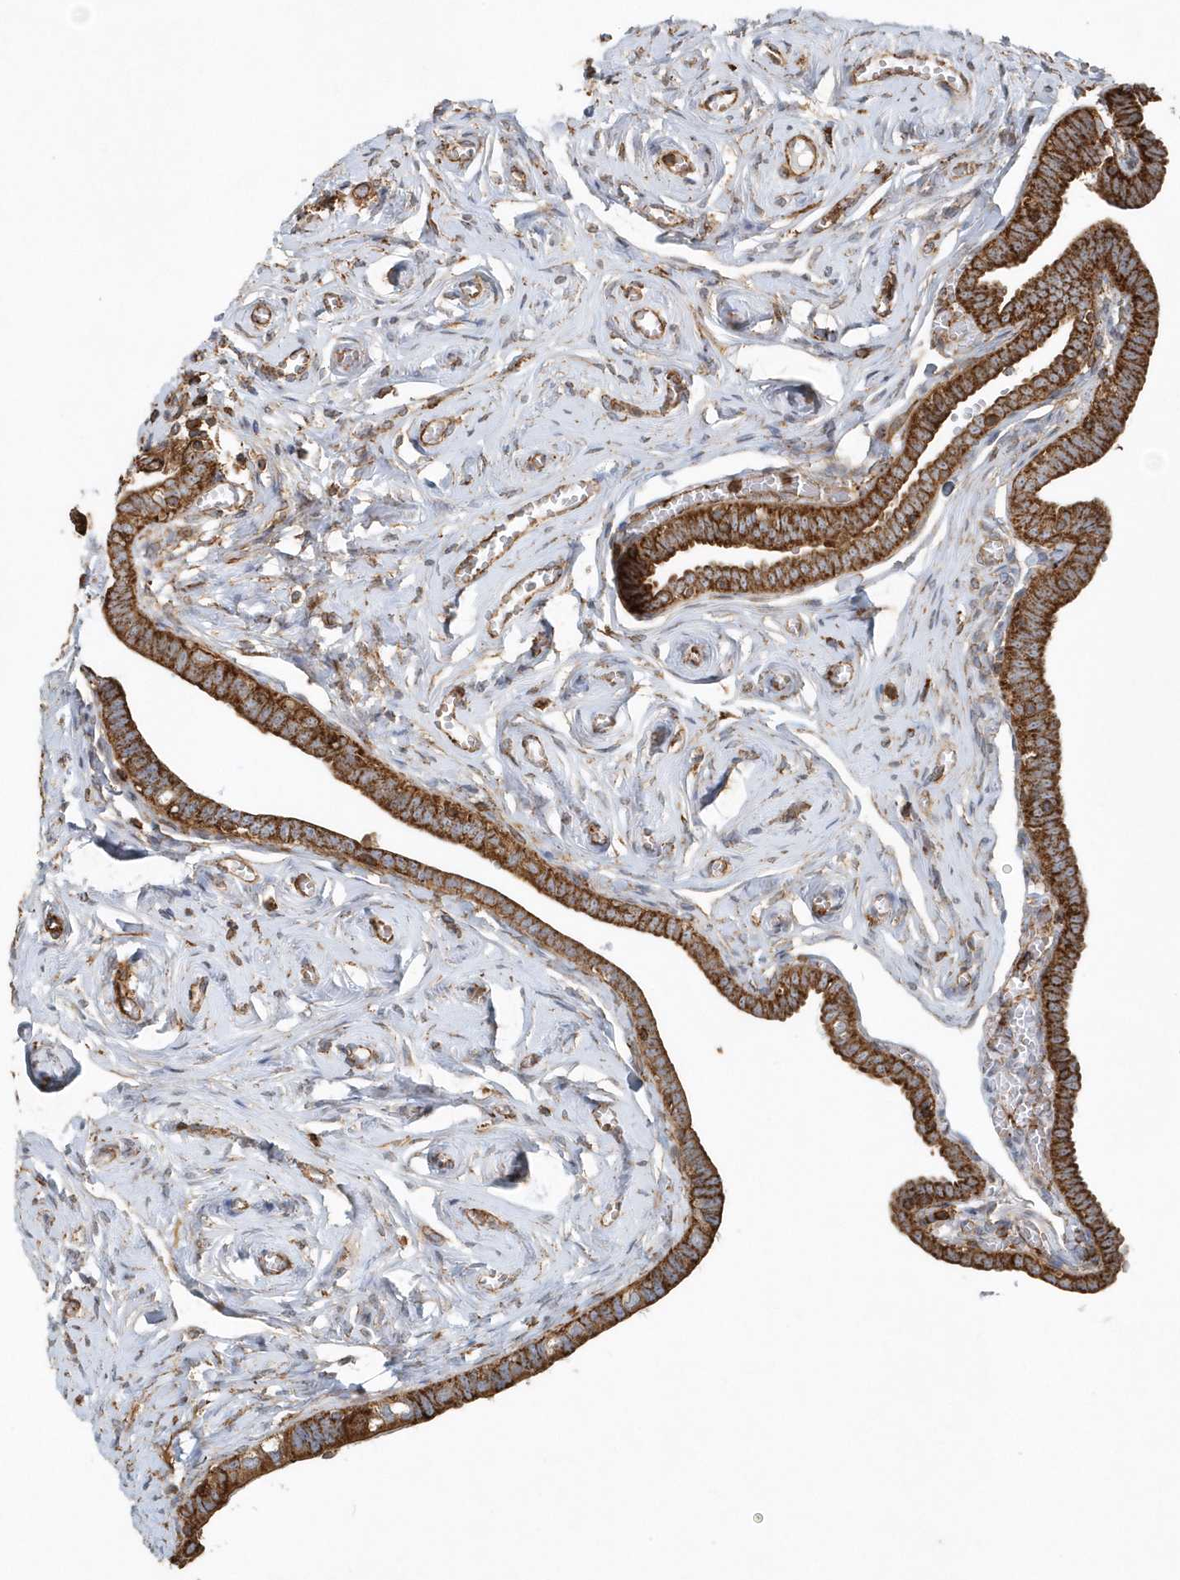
{"staining": {"intensity": "moderate", "quantity": ">75%", "location": "cytoplasmic/membranous"}, "tissue": "fallopian tube", "cell_type": "Glandular cells", "image_type": "normal", "snomed": [{"axis": "morphology", "description": "Normal tissue, NOS"}, {"axis": "topography", "description": "Fallopian tube"}], "caption": "IHC image of unremarkable fallopian tube: human fallopian tube stained using IHC displays medium levels of moderate protein expression localized specifically in the cytoplasmic/membranous of glandular cells, appearing as a cytoplasmic/membranous brown color.", "gene": "MMUT", "patient": {"sex": "female", "age": 71}}